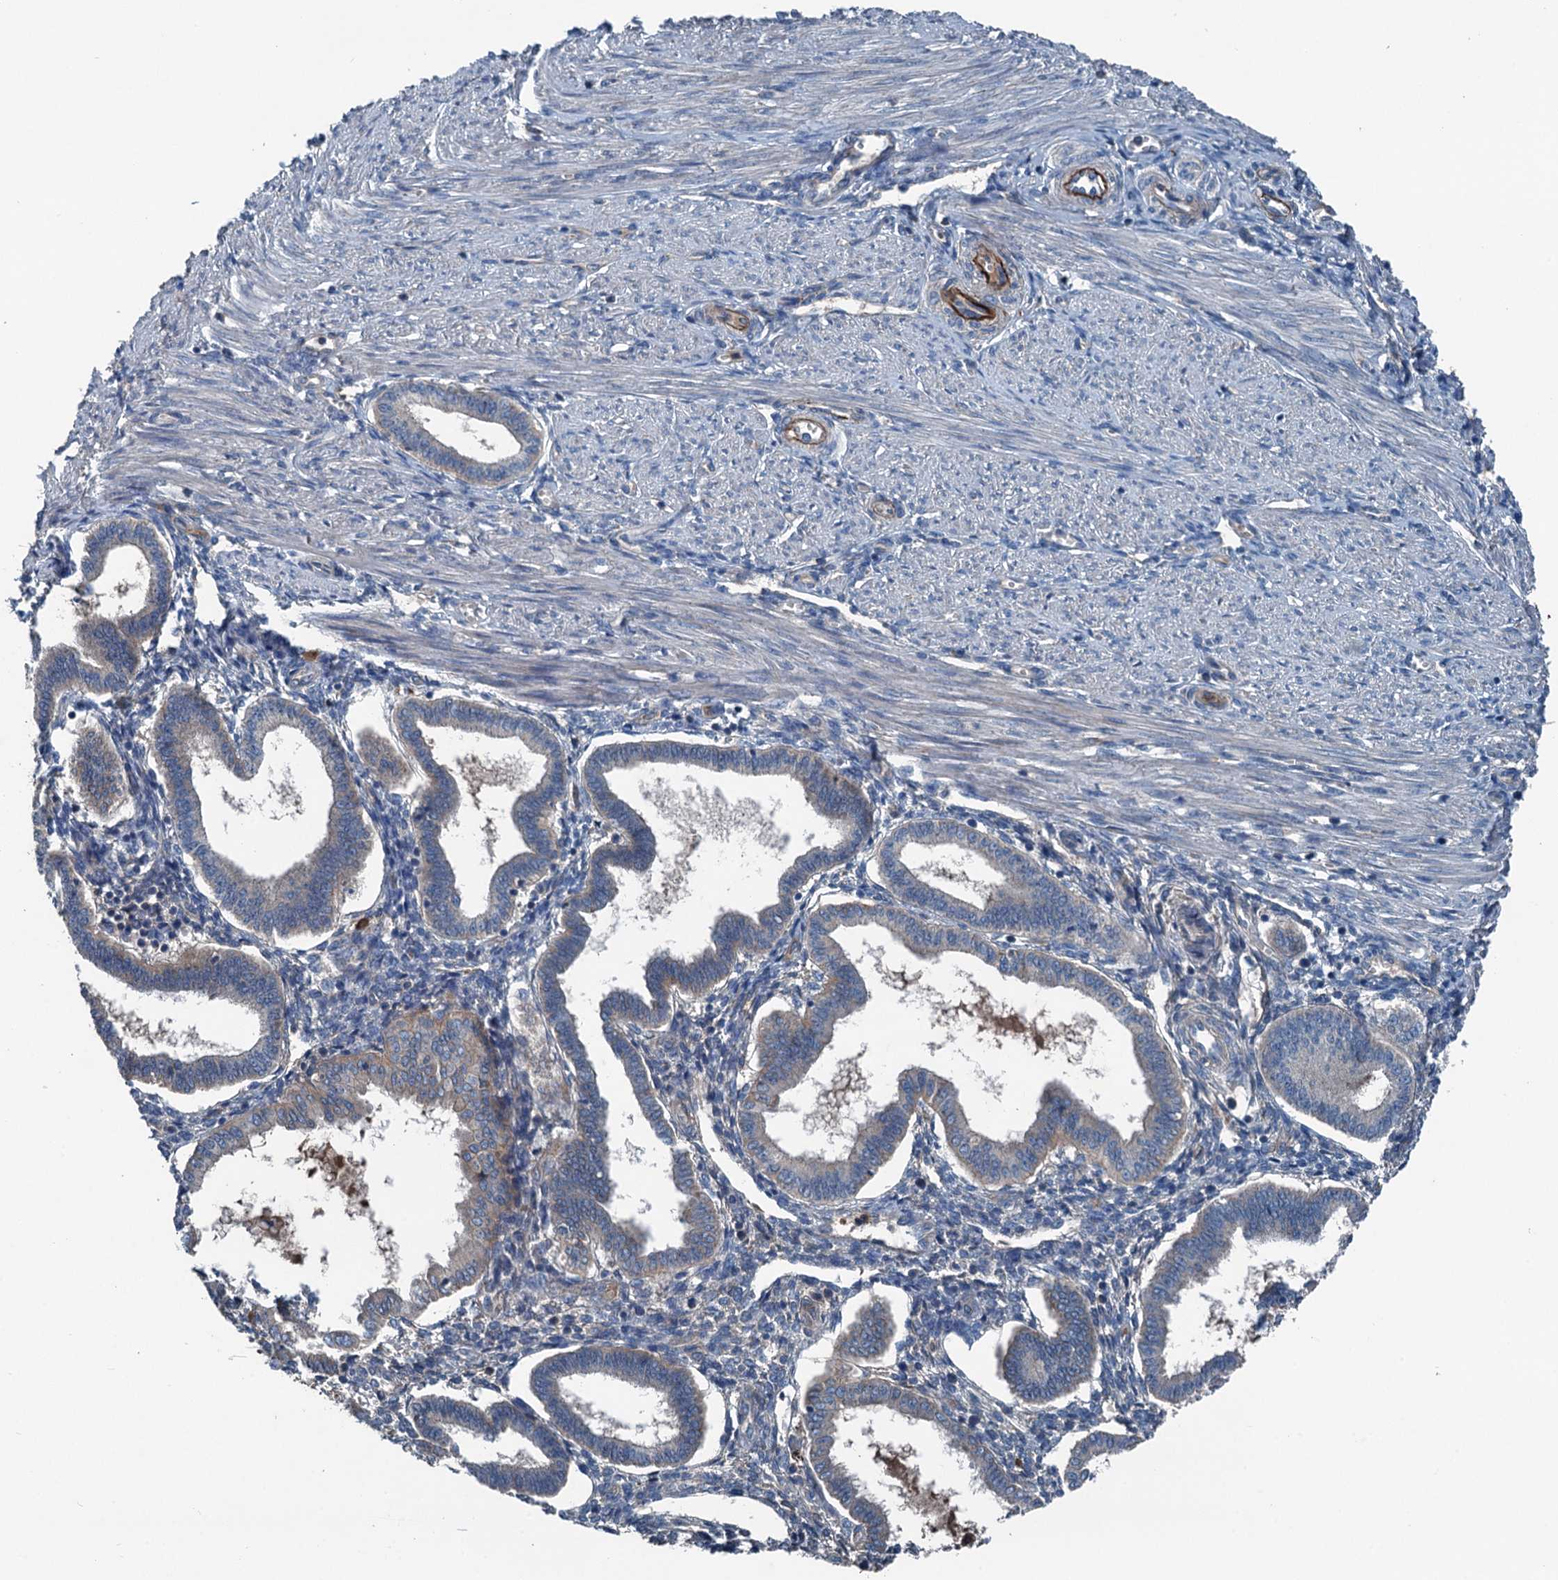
{"staining": {"intensity": "negative", "quantity": "none", "location": "none"}, "tissue": "endometrium", "cell_type": "Cells in endometrial stroma", "image_type": "normal", "snomed": [{"axis": "morphology", "description": "Normal tissue, NOS"}, {"axis": "topography", "description": "Endometrium"}], "caption": "Human endometrium stained for a protein using immunohistochemistry reveals no staining in cells in endometrial stroma.", "gene": "PDSS1", "patient": {"sex": "female", "age": 25}}